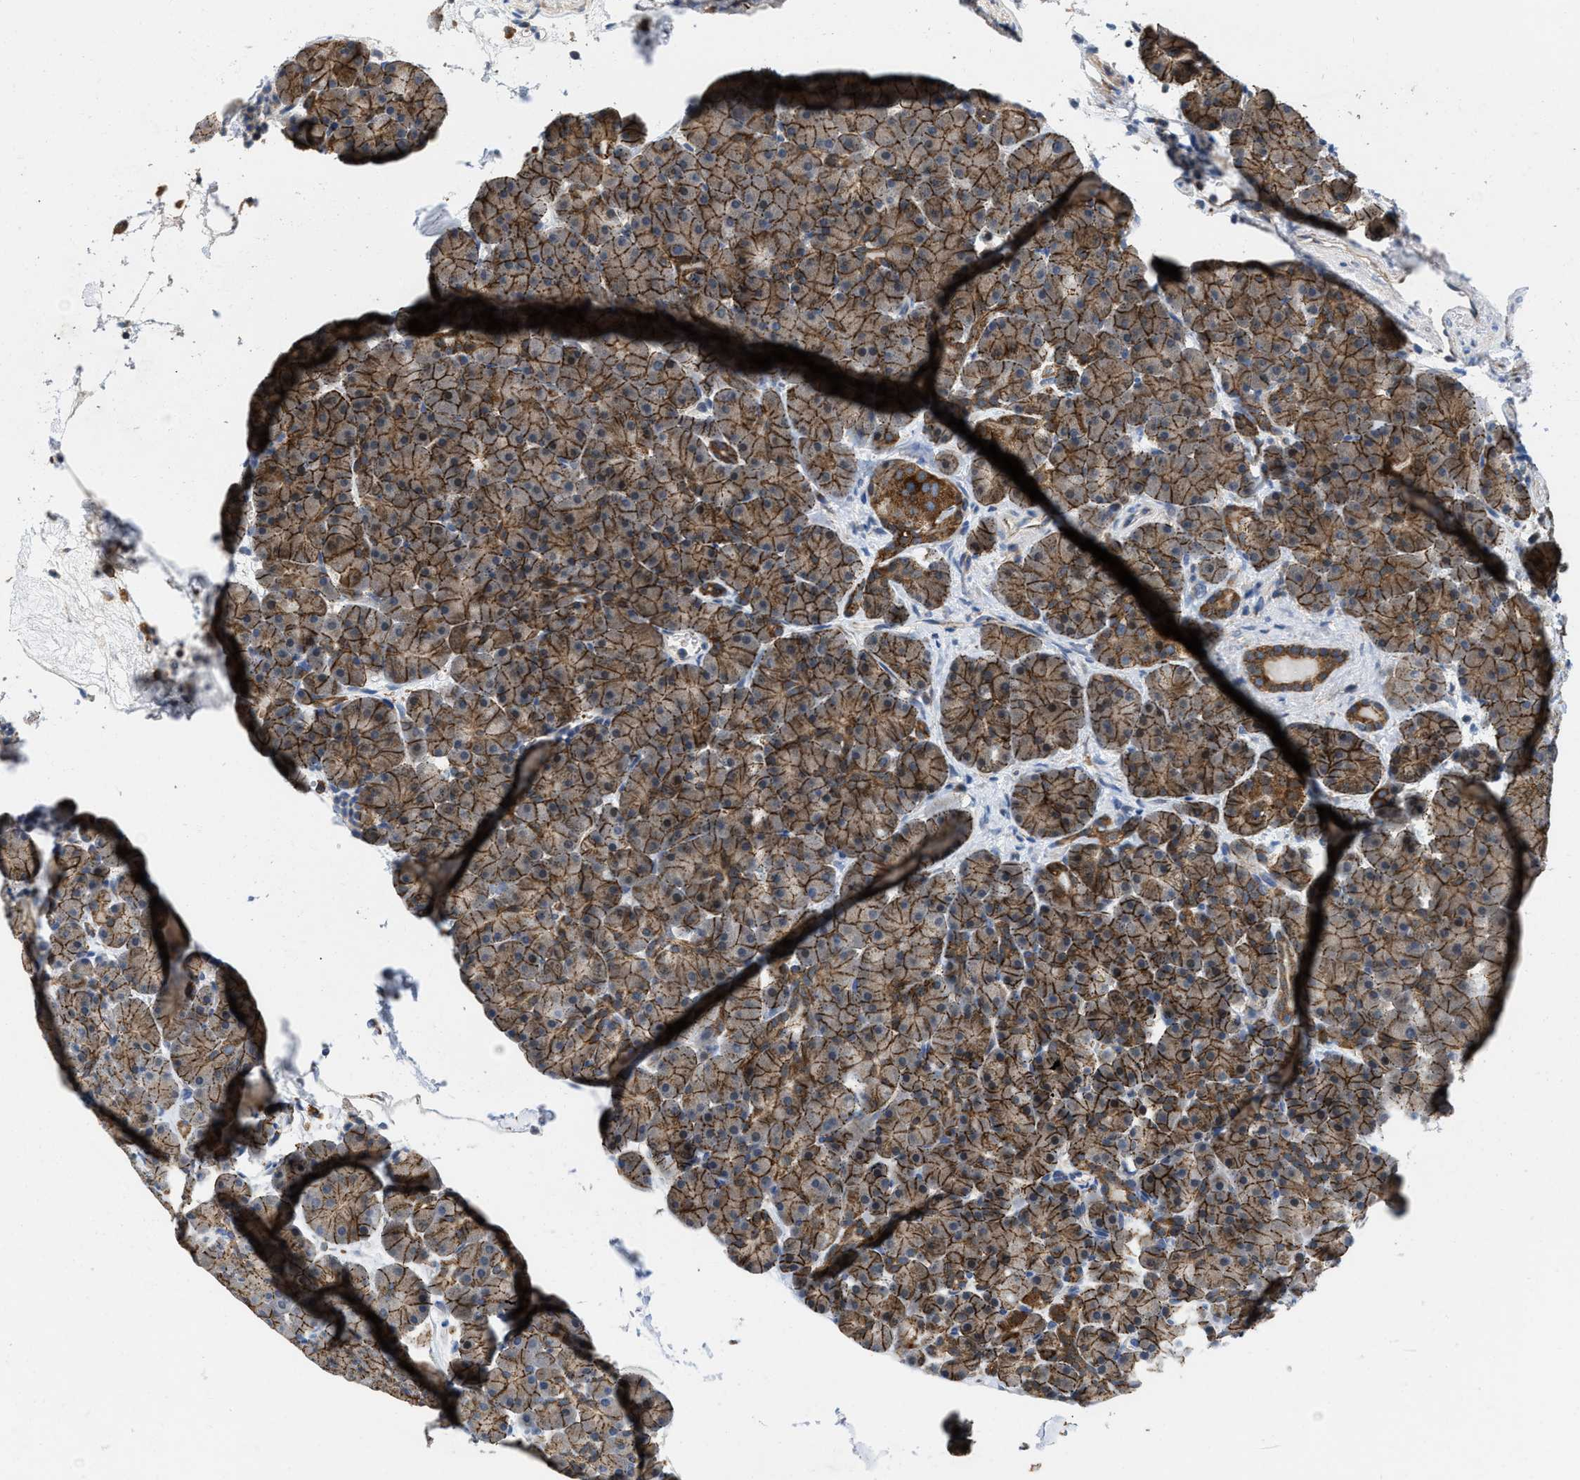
{"staining": {"intensity": "moderate", "quantity": ">75%", "location": "cytoplasmic/membranous,nuclear"}, "tissue": "pancreas", "cell_type": "Exocrine glandular cells", "image_type": "normal", "snomed": [{"axis": "morphology", "description": "Normal tissue, NOS"}, {"axis": "topography", "description": "Pancreas"}], "caption": "A medium amount of moderate cytoplasmic/membranous,nuclear expression is seen in about >75% of exocrine glandular cells in benign pancreas. (IHC, brightfield microscopy, high magnification).", "gene": "ENPP4", "patient": {"sex": "male", "age": 66}}